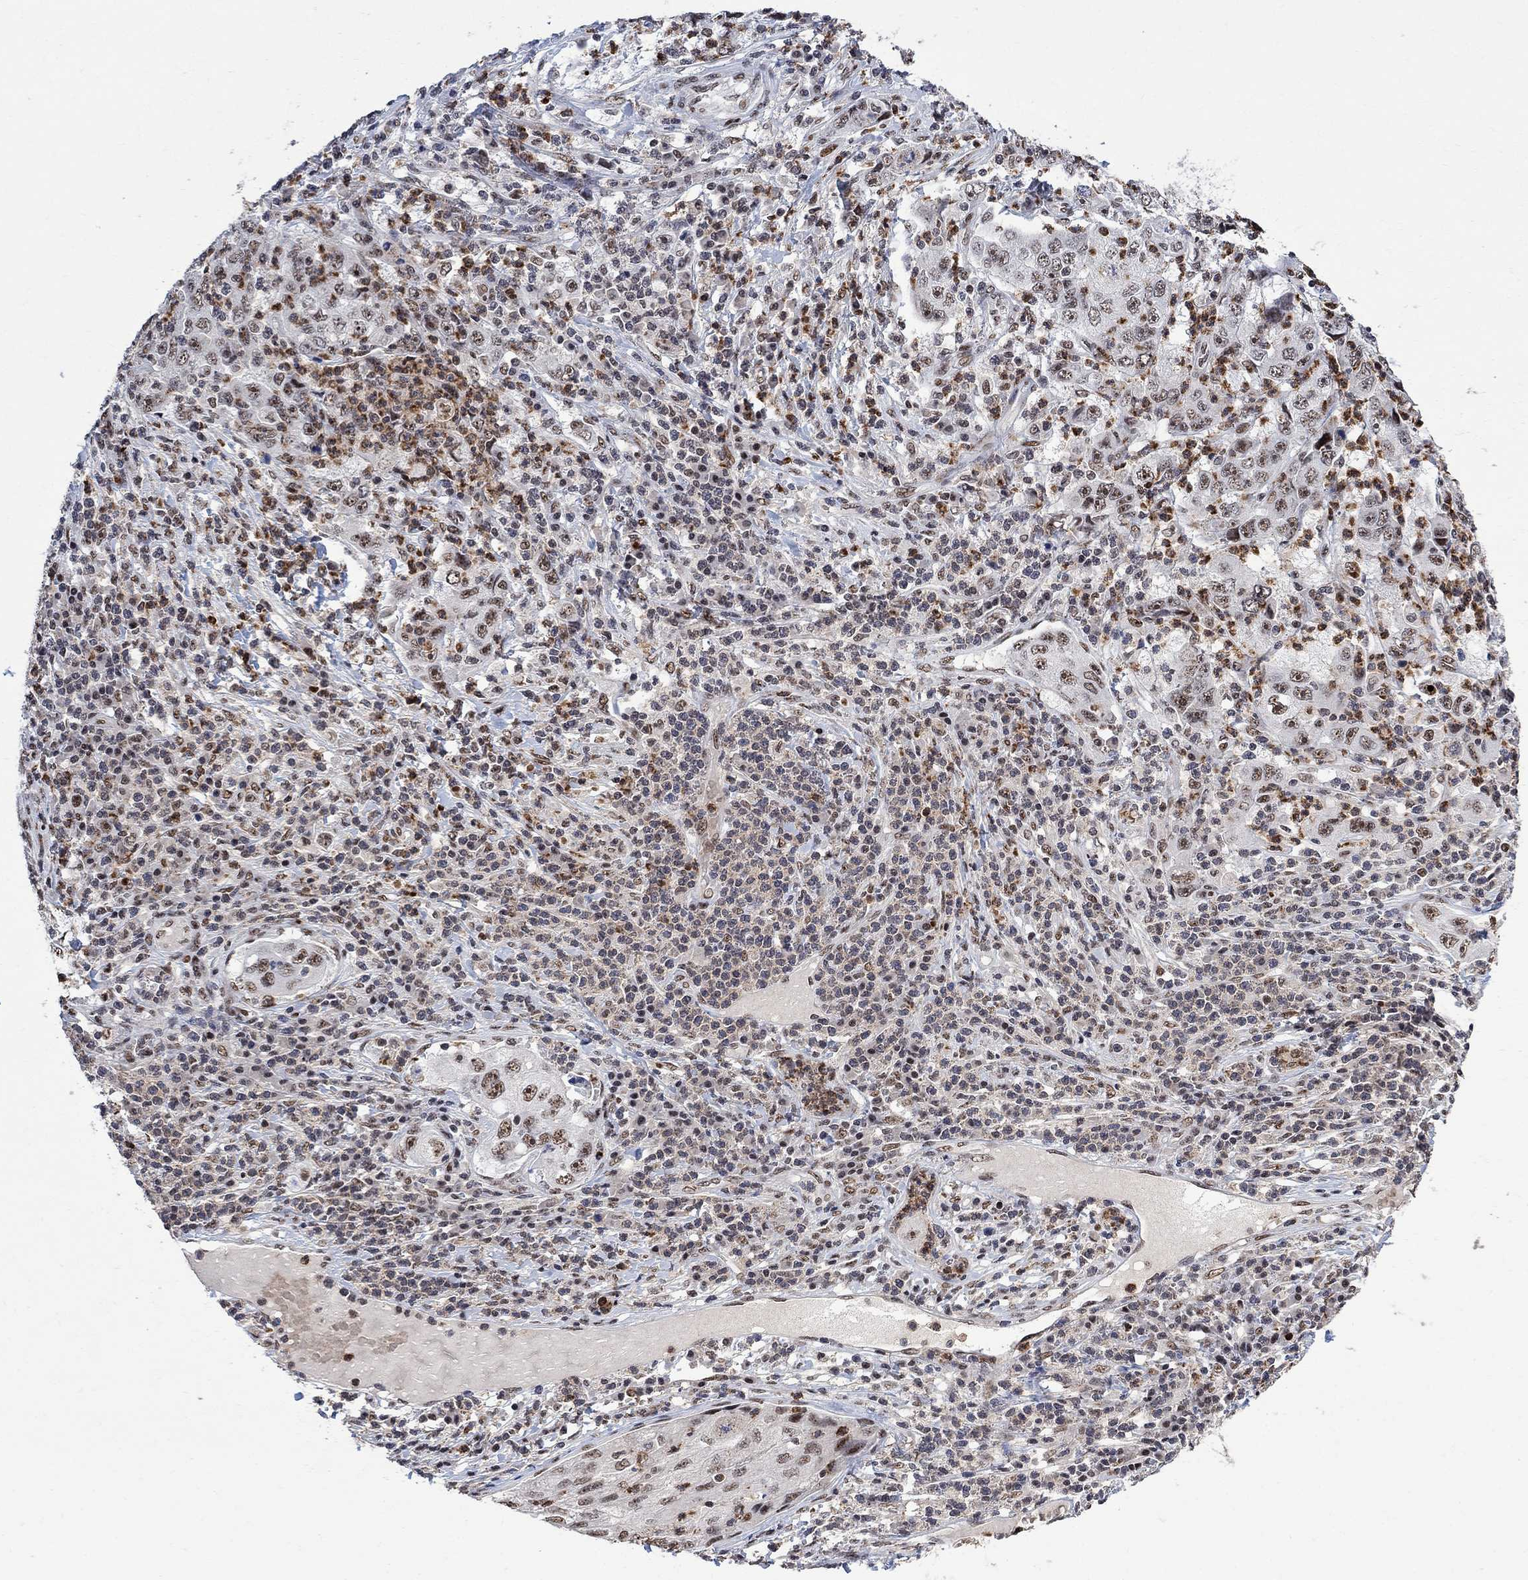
{"staining": {"intensity": "moderate", "quantity": "<25%", "location": "nuclear"}, "tissue": "cervical cancer", "cell_type": "Tumor cells", "image_type": "cancer", "snomed": [{"axis": "morphology", "description": "Squamous cell carcinoma, NOS"}, {"axis": "topography", "description": "Cervix"}], "caption": "Immunohistochemical staining of squamous cell carcinoma (cervical) shows low levels of moderate nuclear protein positivity in about <25% of tumor cells.", "gene": "E4F1", "patient": {"sex": "female", "age": 36}}